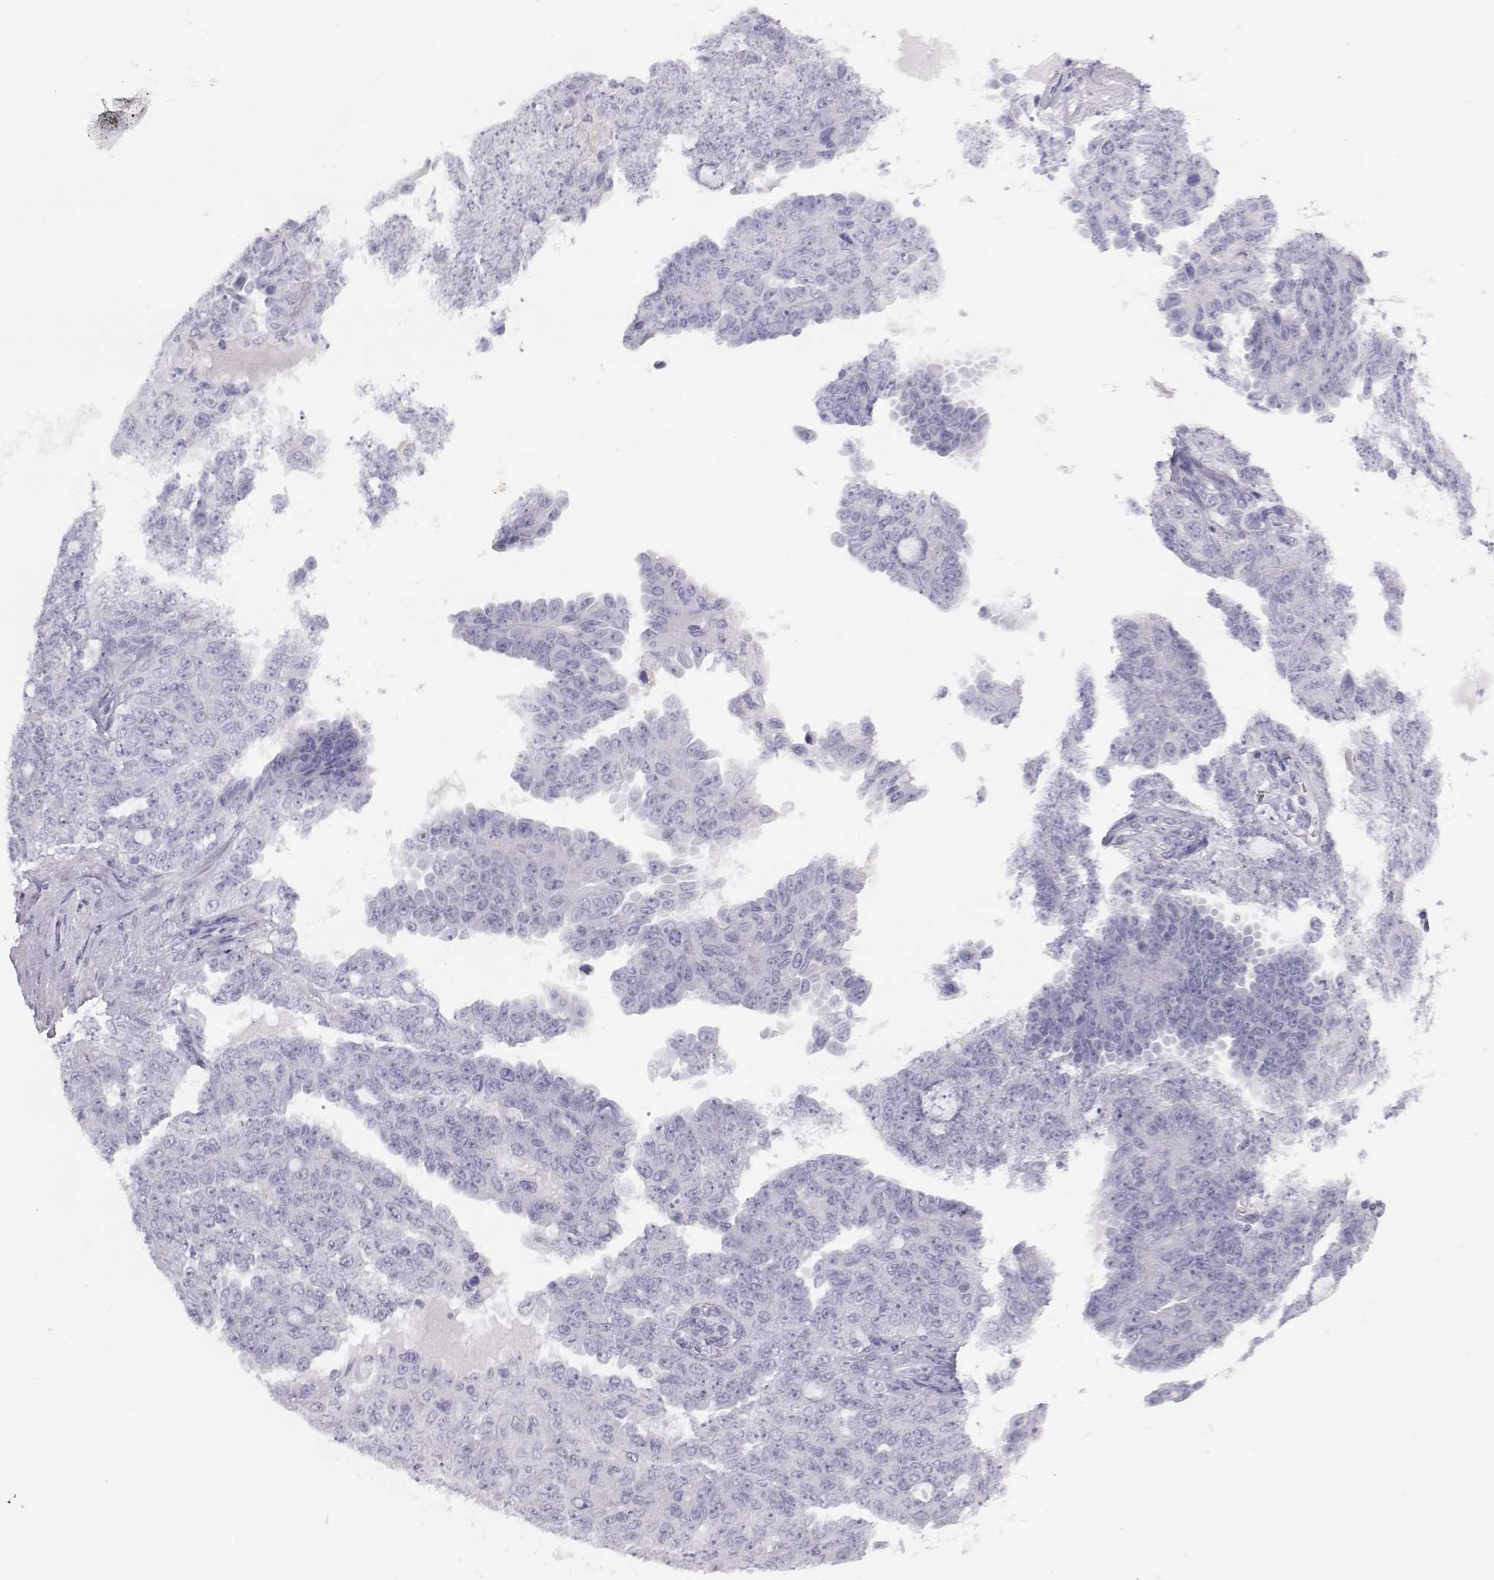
{"staining": {"intensity": "negative", "quantity": "none", "location": "none"}, "tissue": "ovarian cancer", "cell_type": "Tumor cells", "image_type": "cancer", "snomed": [{"axis": "morphology", "description": "Cystadenocarcinoma, serous, NOS"}, {"axis": "topography", "description": "Ovary"}], "caption": "Tumor cells show no significant positivity in ovarian cancer (serous cystadenocarcinoma). The staining is performed using DAB brown chromogen with nuclei counter-stained in using hematoxylin.", "gene": "ITLN2", "patient": {"sex": "female", "age": 71}}